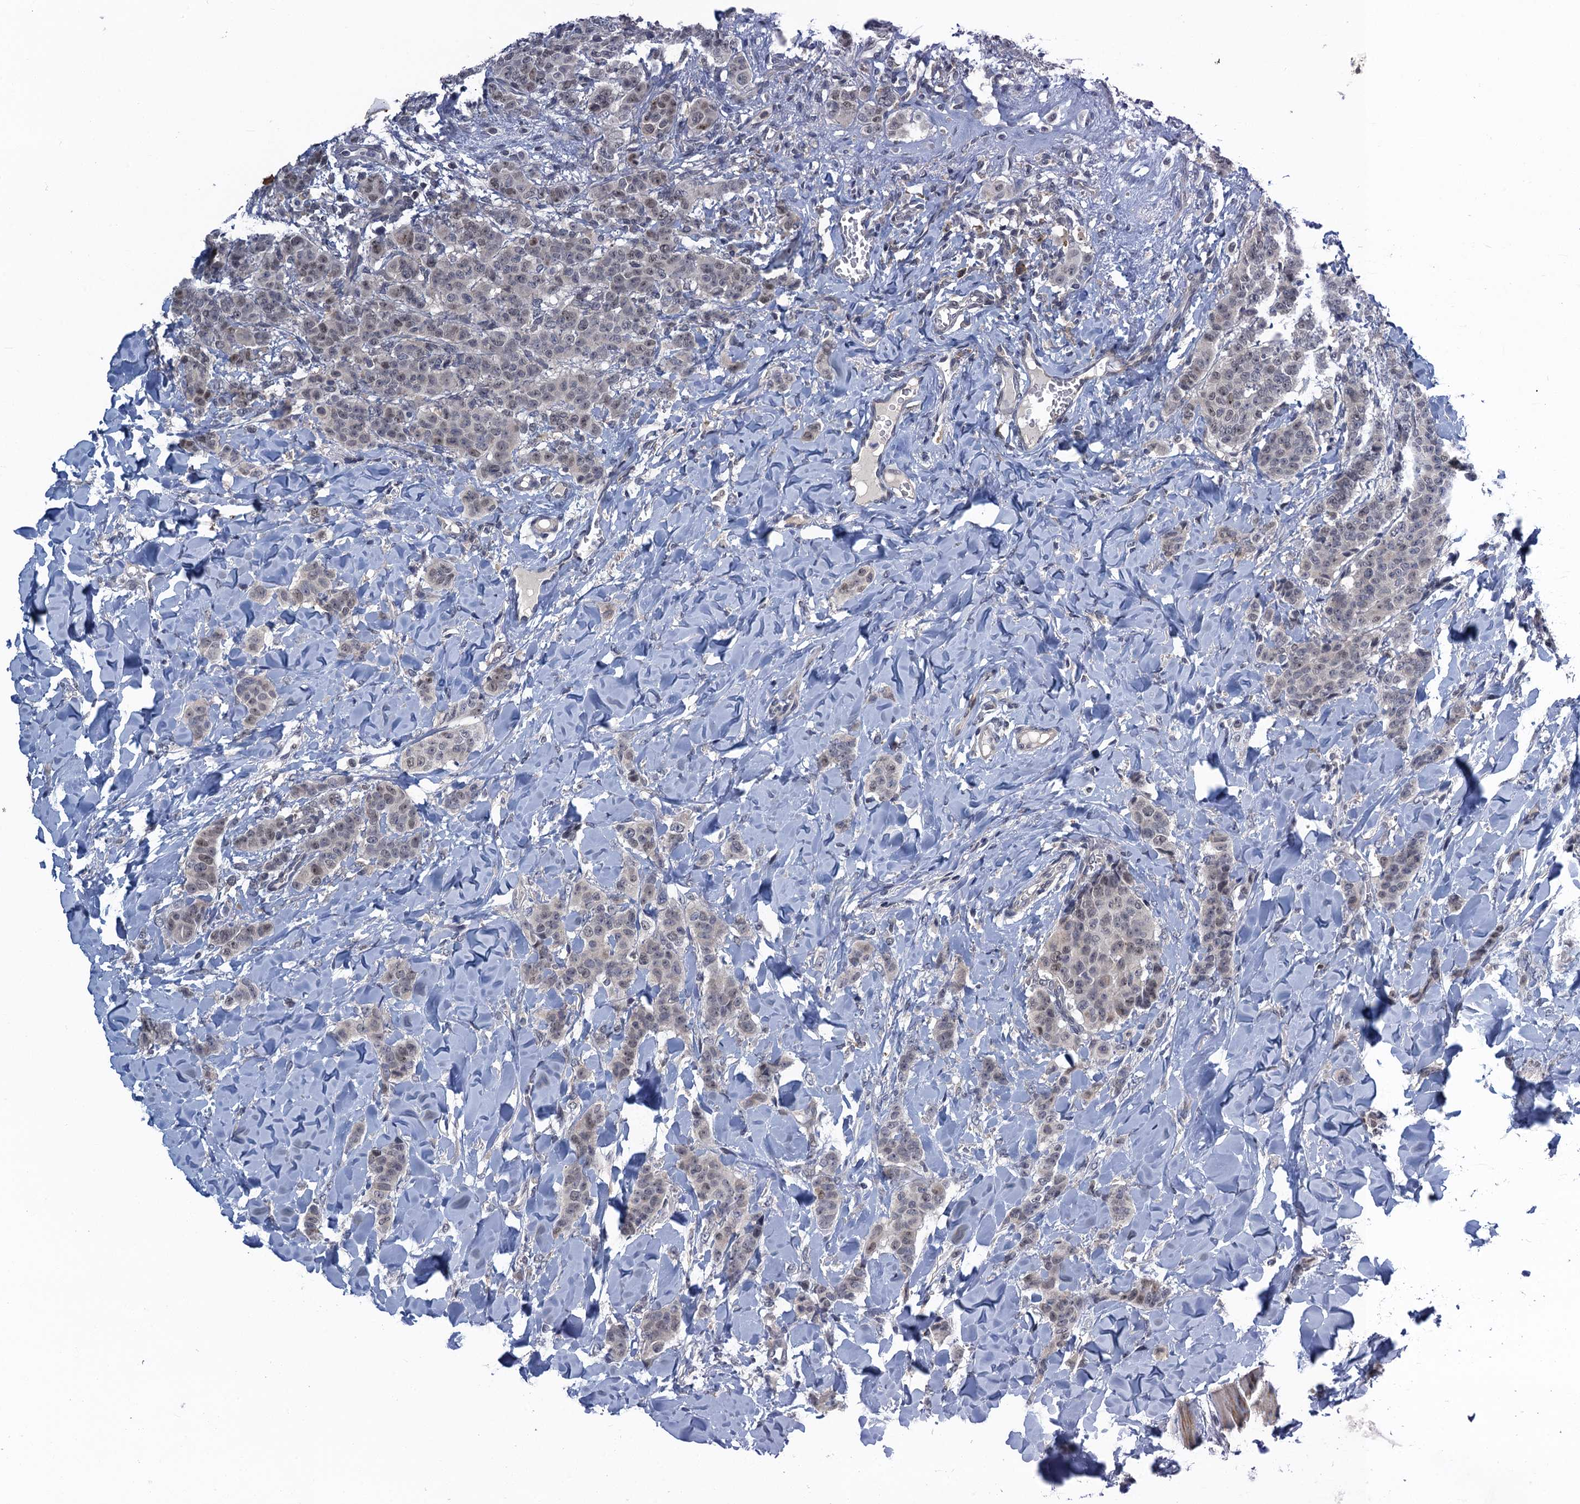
{"staining": {"intensity": "weak", "quantity": "<25%", "location": "nuclear"}, "tissue": "breast cancer", "cell_type": "Tumor cells", "image_type": "cancer", "snomed": [{"axis": "morphology", "description": "Duct carcinoma"}, {"axis": "topography", "description": "Breast"}], "caption": "An immunohistochemistry (IHC) image of breast infiltrating ductal carcinoma is shown. There is no staining in tumor cells of breast infiltrating ductal carcinoma.", "gene": "MRFAP1", "patient": {"sex": "female", "age": 40}}